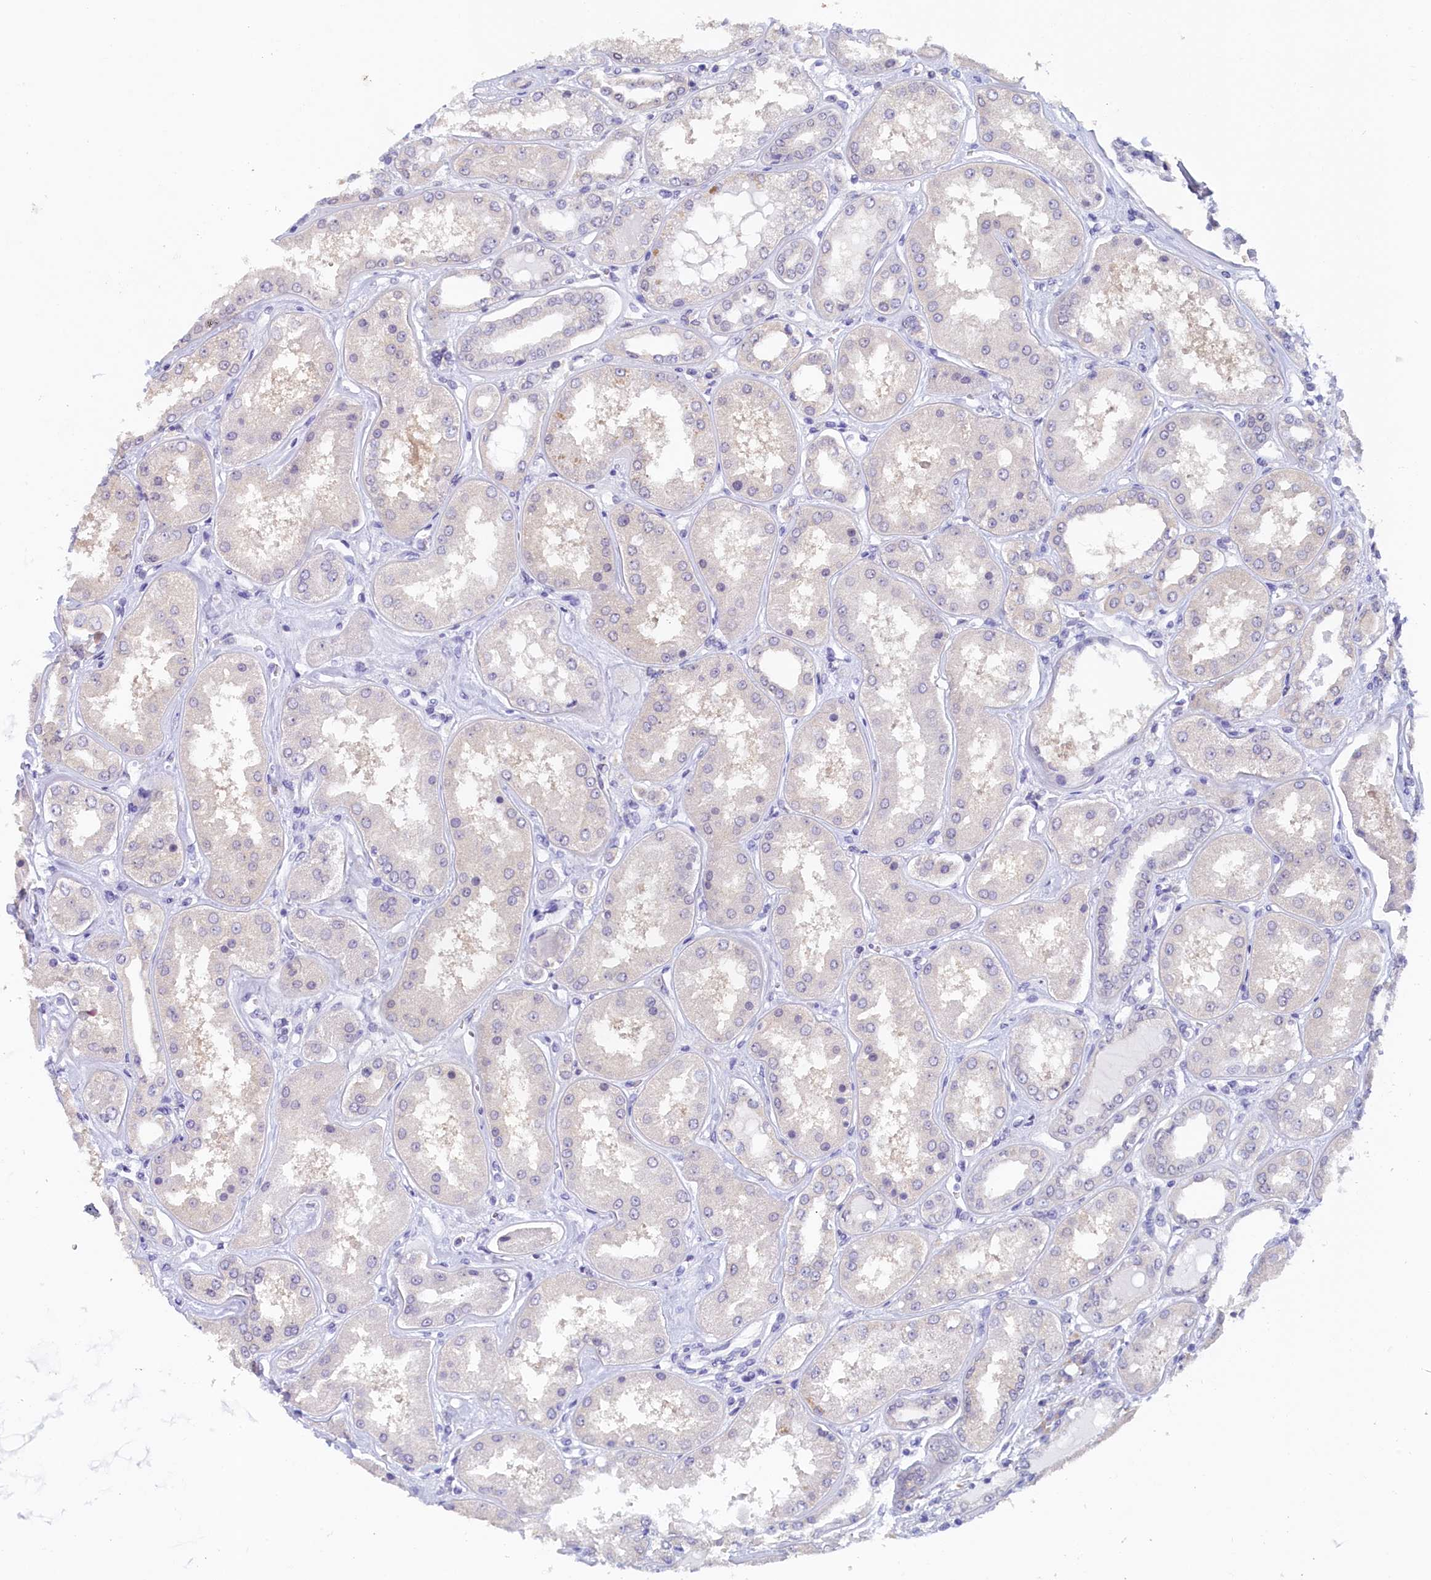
{"staining": {"intensity": "strong", "quantity": "<25%", "location": "nuclear"}, "tissue": "kidney", "cell_type": "Cells in glomeruli", "image_type": "normal", "snomed": [{"axis": "morphology", "description": "Normal tissue, NOS"}, {"axis": "topography", "description": "Kidney"}], "caption": "This is a photomicrograph of IHC staining of benign kidney, which shows strong positivity in the nuclear of cells in glomeruli.", "gene": "MOSPD3", "patient": {"sex": "female", "age": 56}}